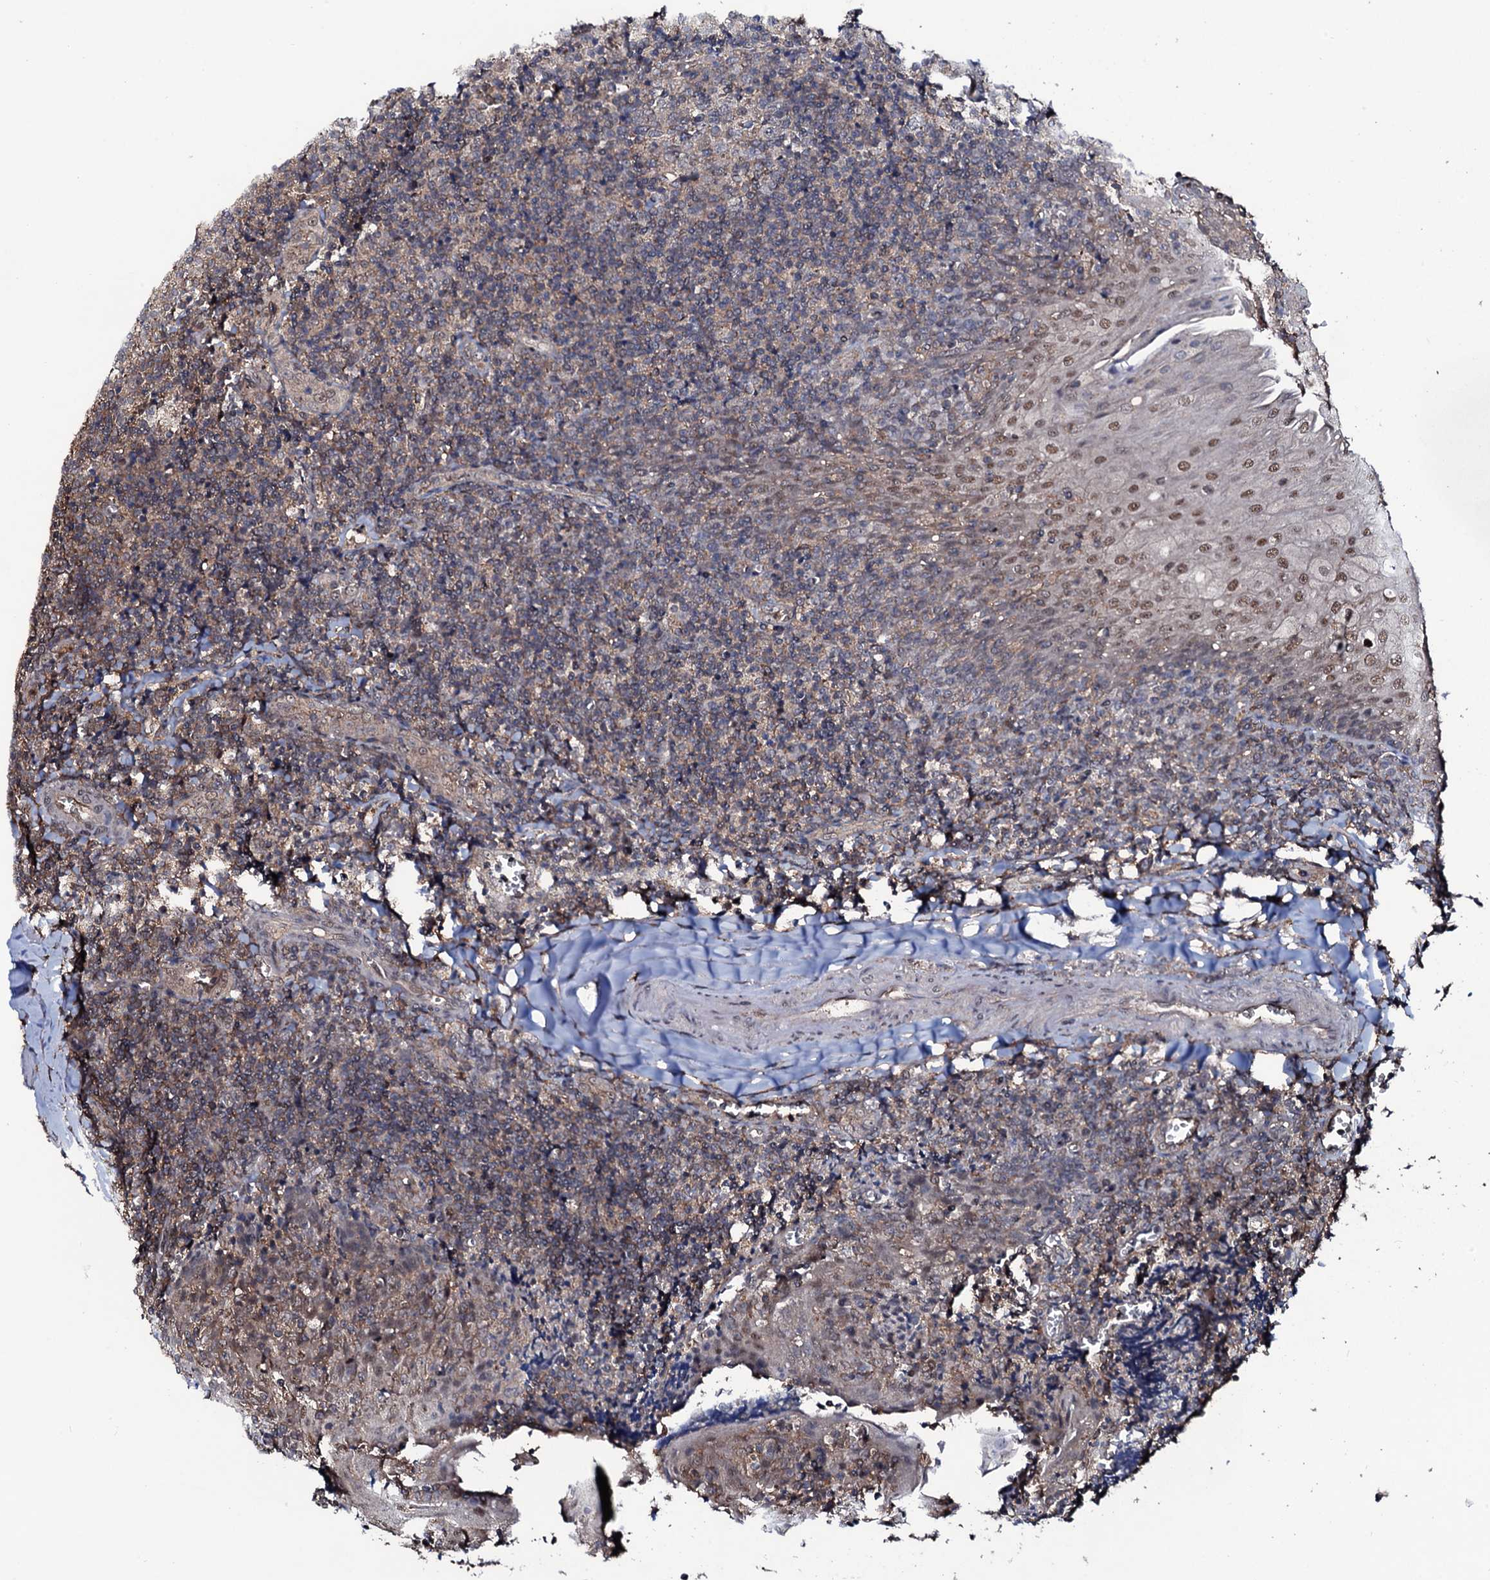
{"staining": {"intensity": "moderate", "quantity": ">75%", "location": "cytoplasmic/membranous"}, "tissue": "tonsil", "cell_type": "Germinal center cells", "image_type": "normal", "snomed": [{"axis": "morphology", "description": "Normal tissue, NOS"}, {"axis": "topography", "description": "Tonsil"}], "caption": "About >75% of germinal center cells in benign tonsil exhibit moderate cytoplasmic/membranous protein staining as visualized by brown immunohistochemical staining.", "gene": "COG6", "patient": {"sex": "male", "age": 27}}